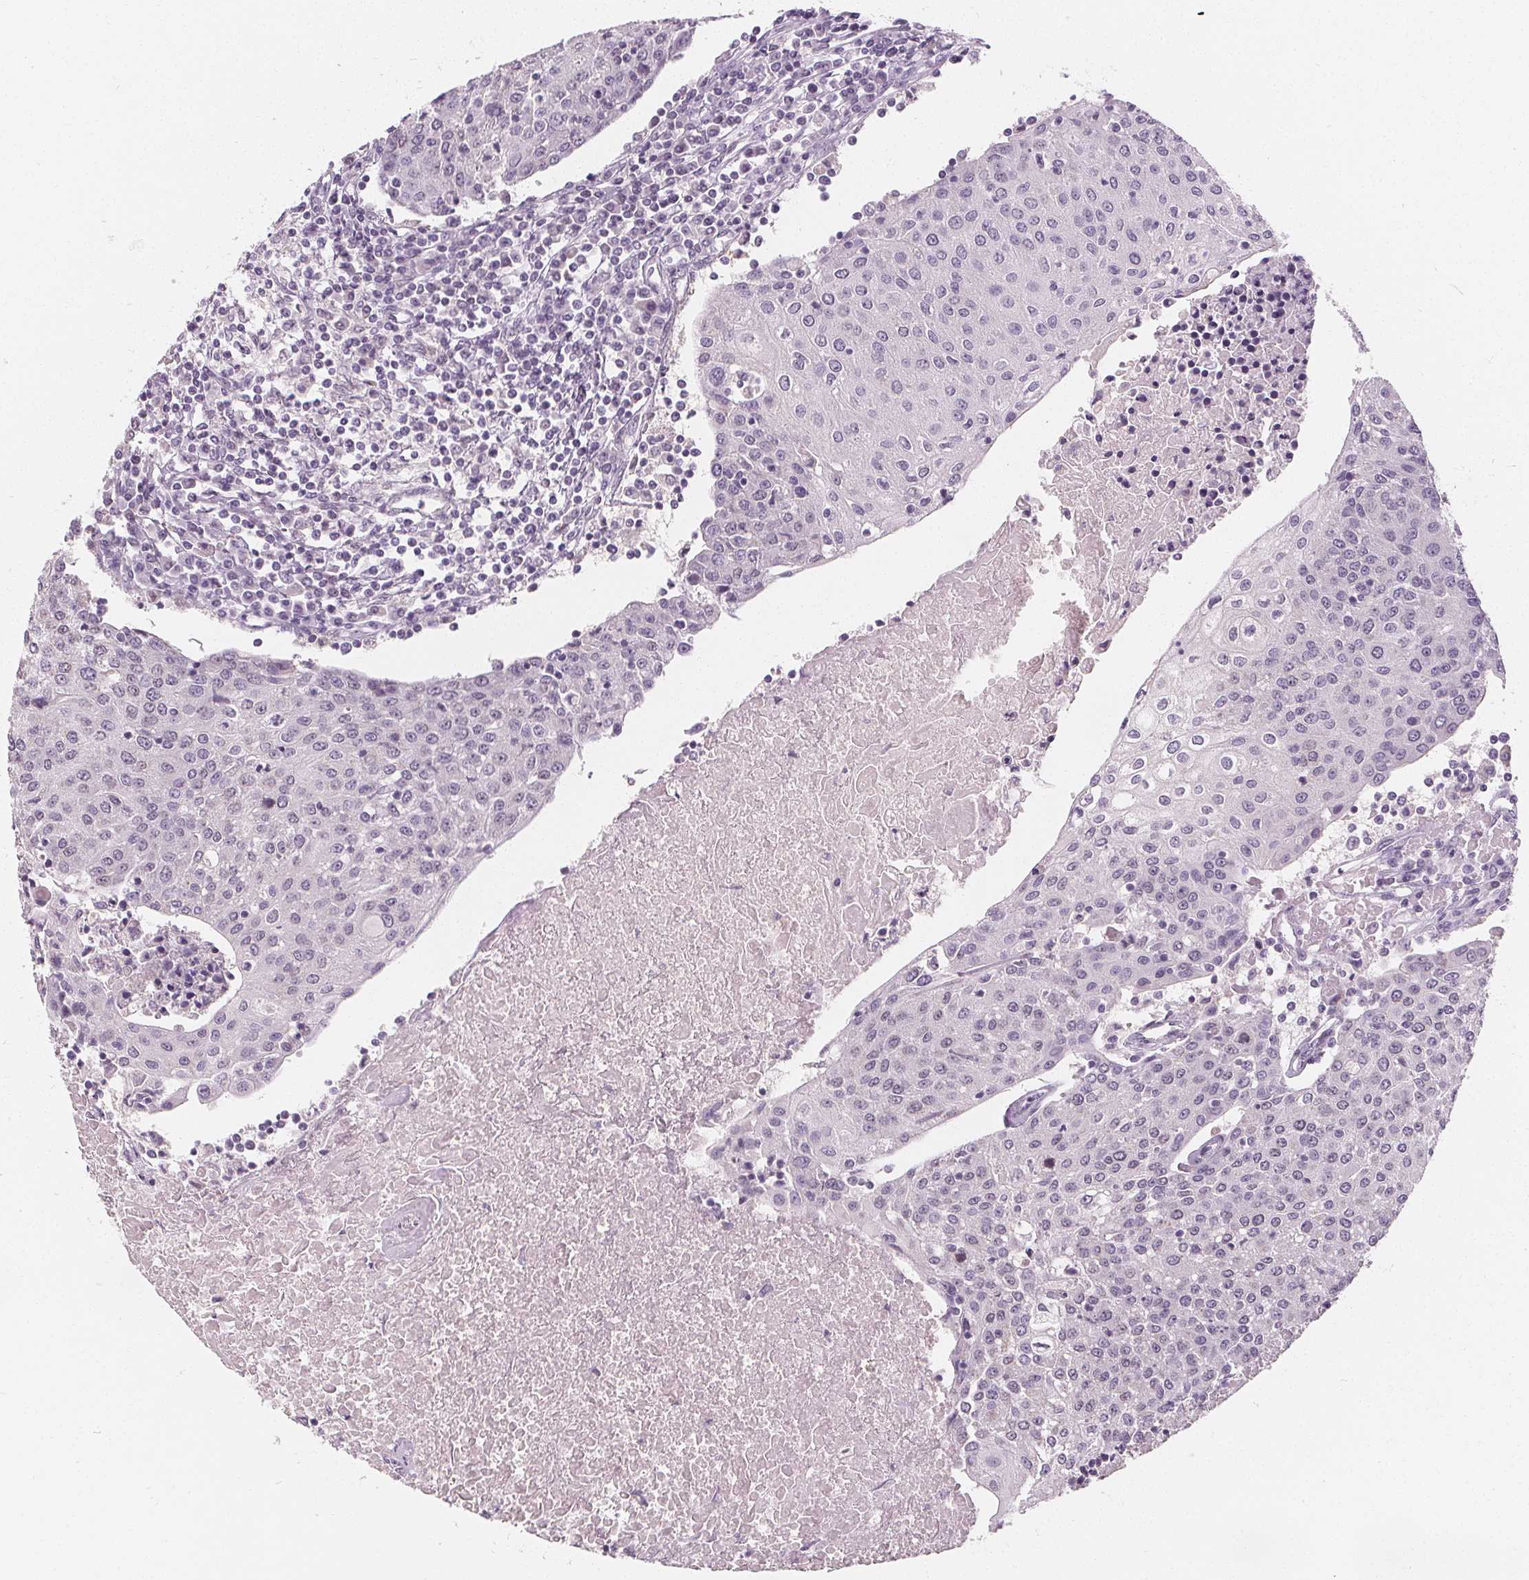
{"staining": {"intensity": "negative", "quantity": "none", "location": "none"}, "tissue": "urothelial cancer", "cell_type": "Tumor cells", "image_type": "cancer", "snomed": [{"axis": "morphology", "description": "Urothelial carcinoma, High grade"}, {"axis": "topography", "description": "Urinary bladder"}], "caption": "Immunohistochemistry (IHC) of human high-grade urothelial carcinoma shows no positivity in tumor cells.", "gene": "DBX2", "patient": {"sex": "female", "age": 85}}